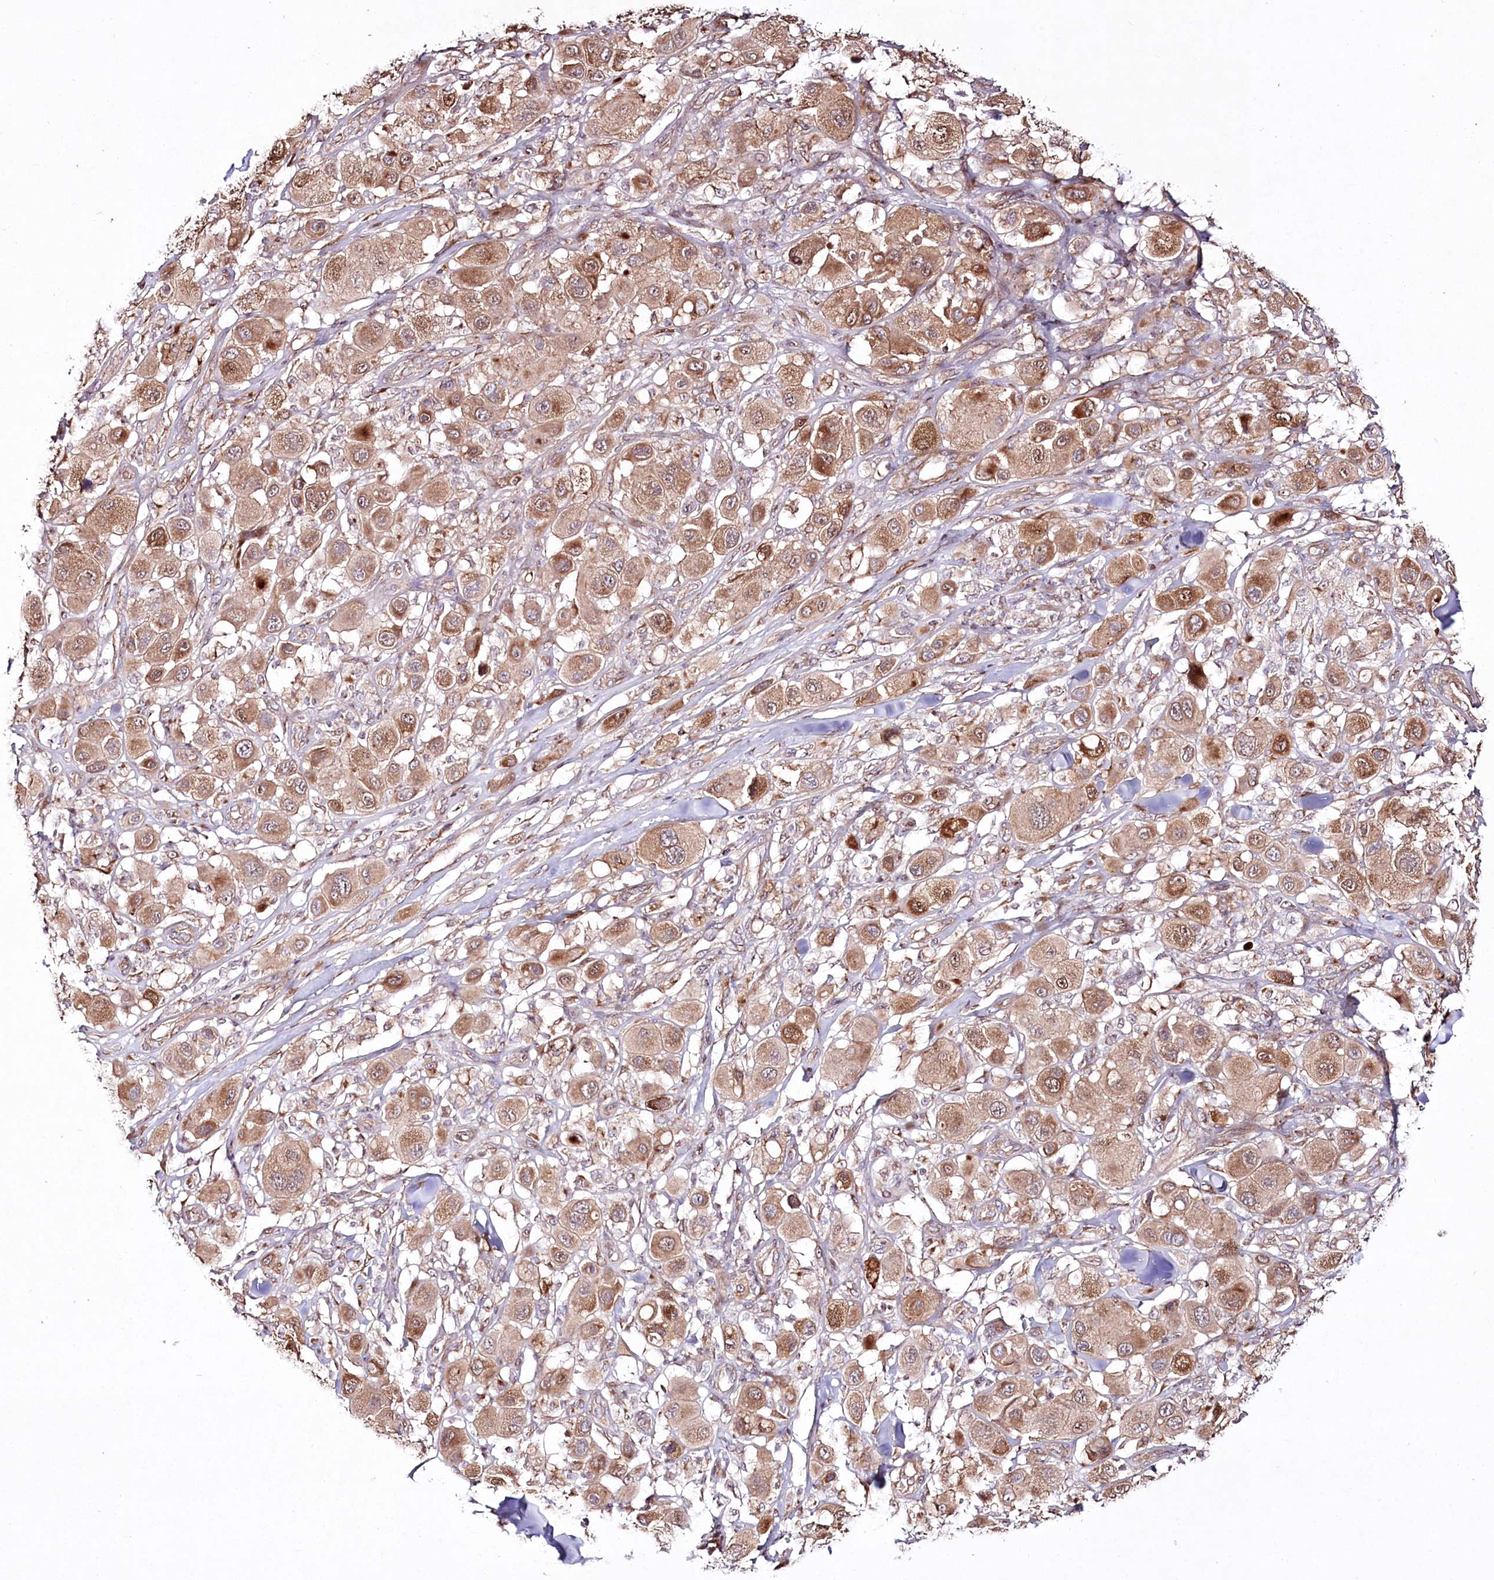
{"staining": {"intensity": "moderate", "quantity": ">75%", "location": "cytoplasmic/membranous"}, "tissue": "melanoma", "cell_type": "Tumor cells", "image_type": "cancer", "snomed": [{"axis": "morphology", "description": "Malignant melanoma, Metastatic site"}, {"axis": "topography", "description": "Skin"}], "caption": "Immunohistochemical staining of human malignant melanoma (metastatic site) demonstrates moderate cytoplasmic/membranous protein expression in approximately >75% of tumor cells.", "gene": "REXO2", "patient": {"sex": "male", "age": 41}}